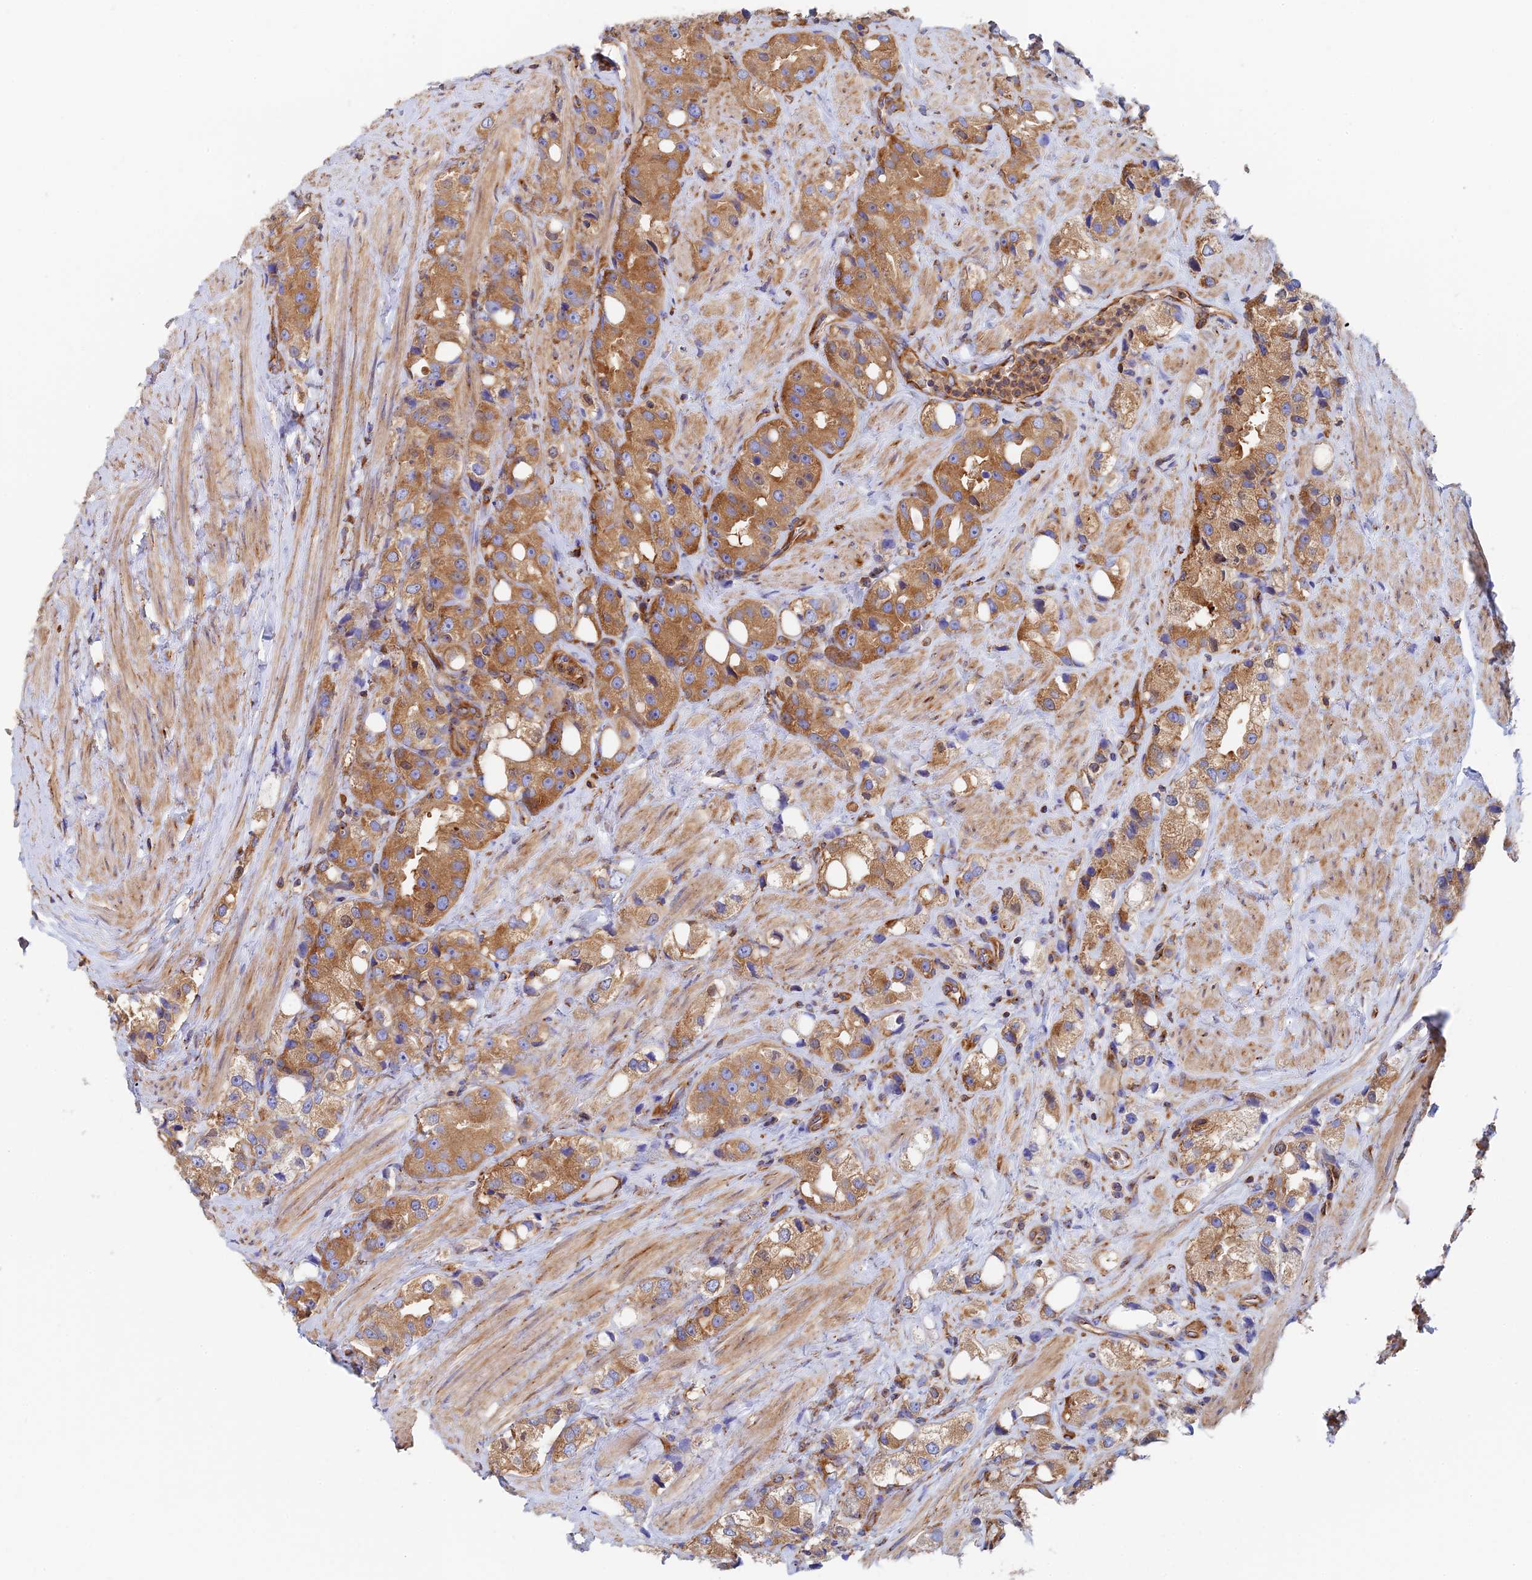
{"staining": {"intensity": "moderate", "quantity": ">75%", "location": "cytoplasmic/membranous"}, "tissue": "prostate cancer", "cell_type": "Tumor cells", "image_type": "cancer", "snomed": [{"axis": "morphology", "description": "Adenocarcinoma, NOS"}, {"axis": "topography", "description": "Prostate"}], "caption": "IHC of human adenocarcinoma (prostate) reveals medium levels of moderate cytoplasmic/membranous expression in about >75% of tumor cells. (DAB (3,3'-diaminobenzidine) IHC with brightfield microscopy, high magnification).", "gene": "DCTN2", "patient": {"sex": "male", "age": 79}}